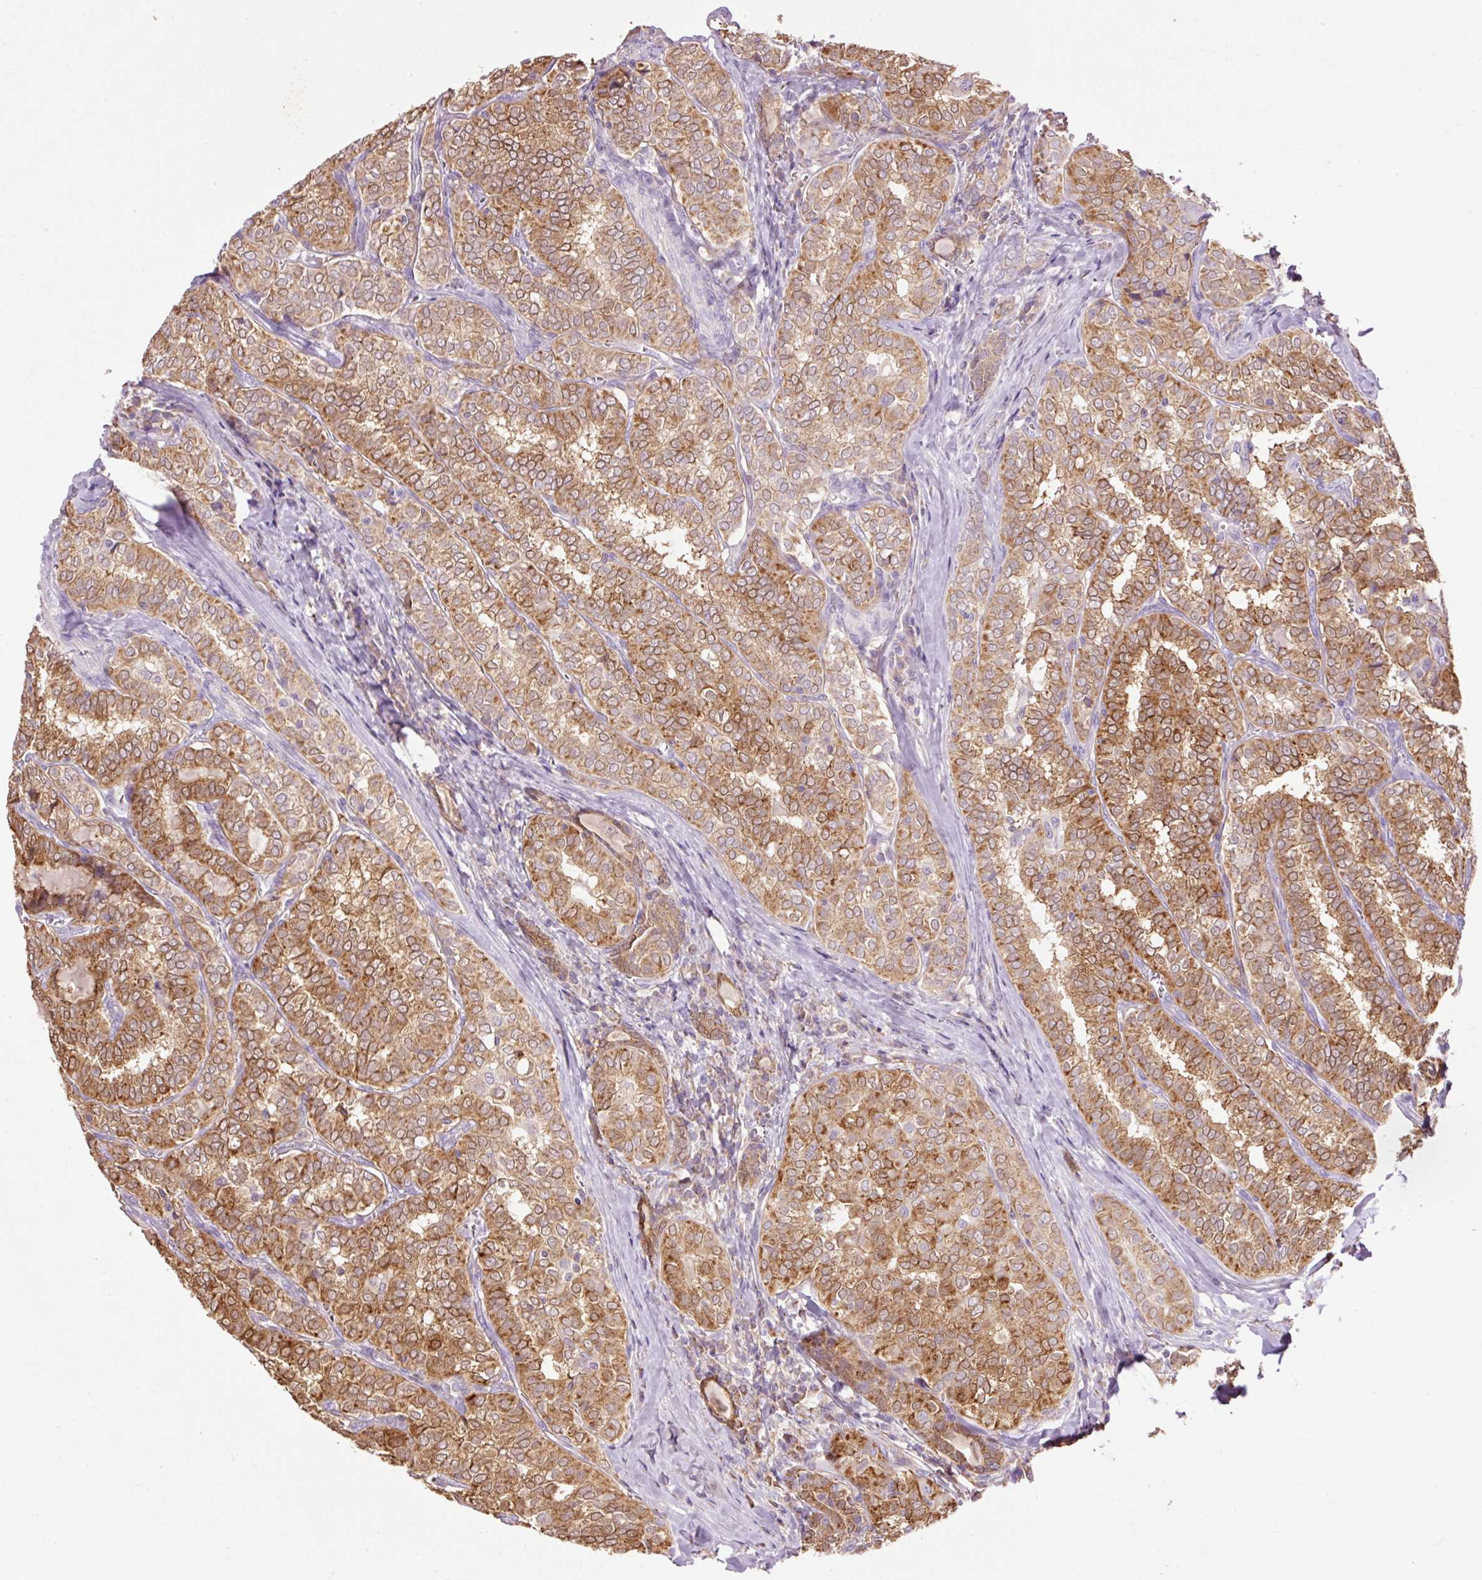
{"staining": {"intensity": "strong", "quantity": ">75%", "location": "cytoplasmic/membranous"}, "tissue": "thyroid cancer", "cell_type": "Tumor cells", "image_type": "cancer", "snomed": [{"axis": "morphology", "description": "Papillary adenocarcinoma, NOS"}, {"axis": "topography", "description": "Thyroid gland"}], "caption": "Human thyroid cancer stained with a brown dye shows strong cytoplasmic/membranous positive staining in approximately >75% of tumor cells.", "gene": "PRDX5", "patient": {"sex": "female", "age": 30}}